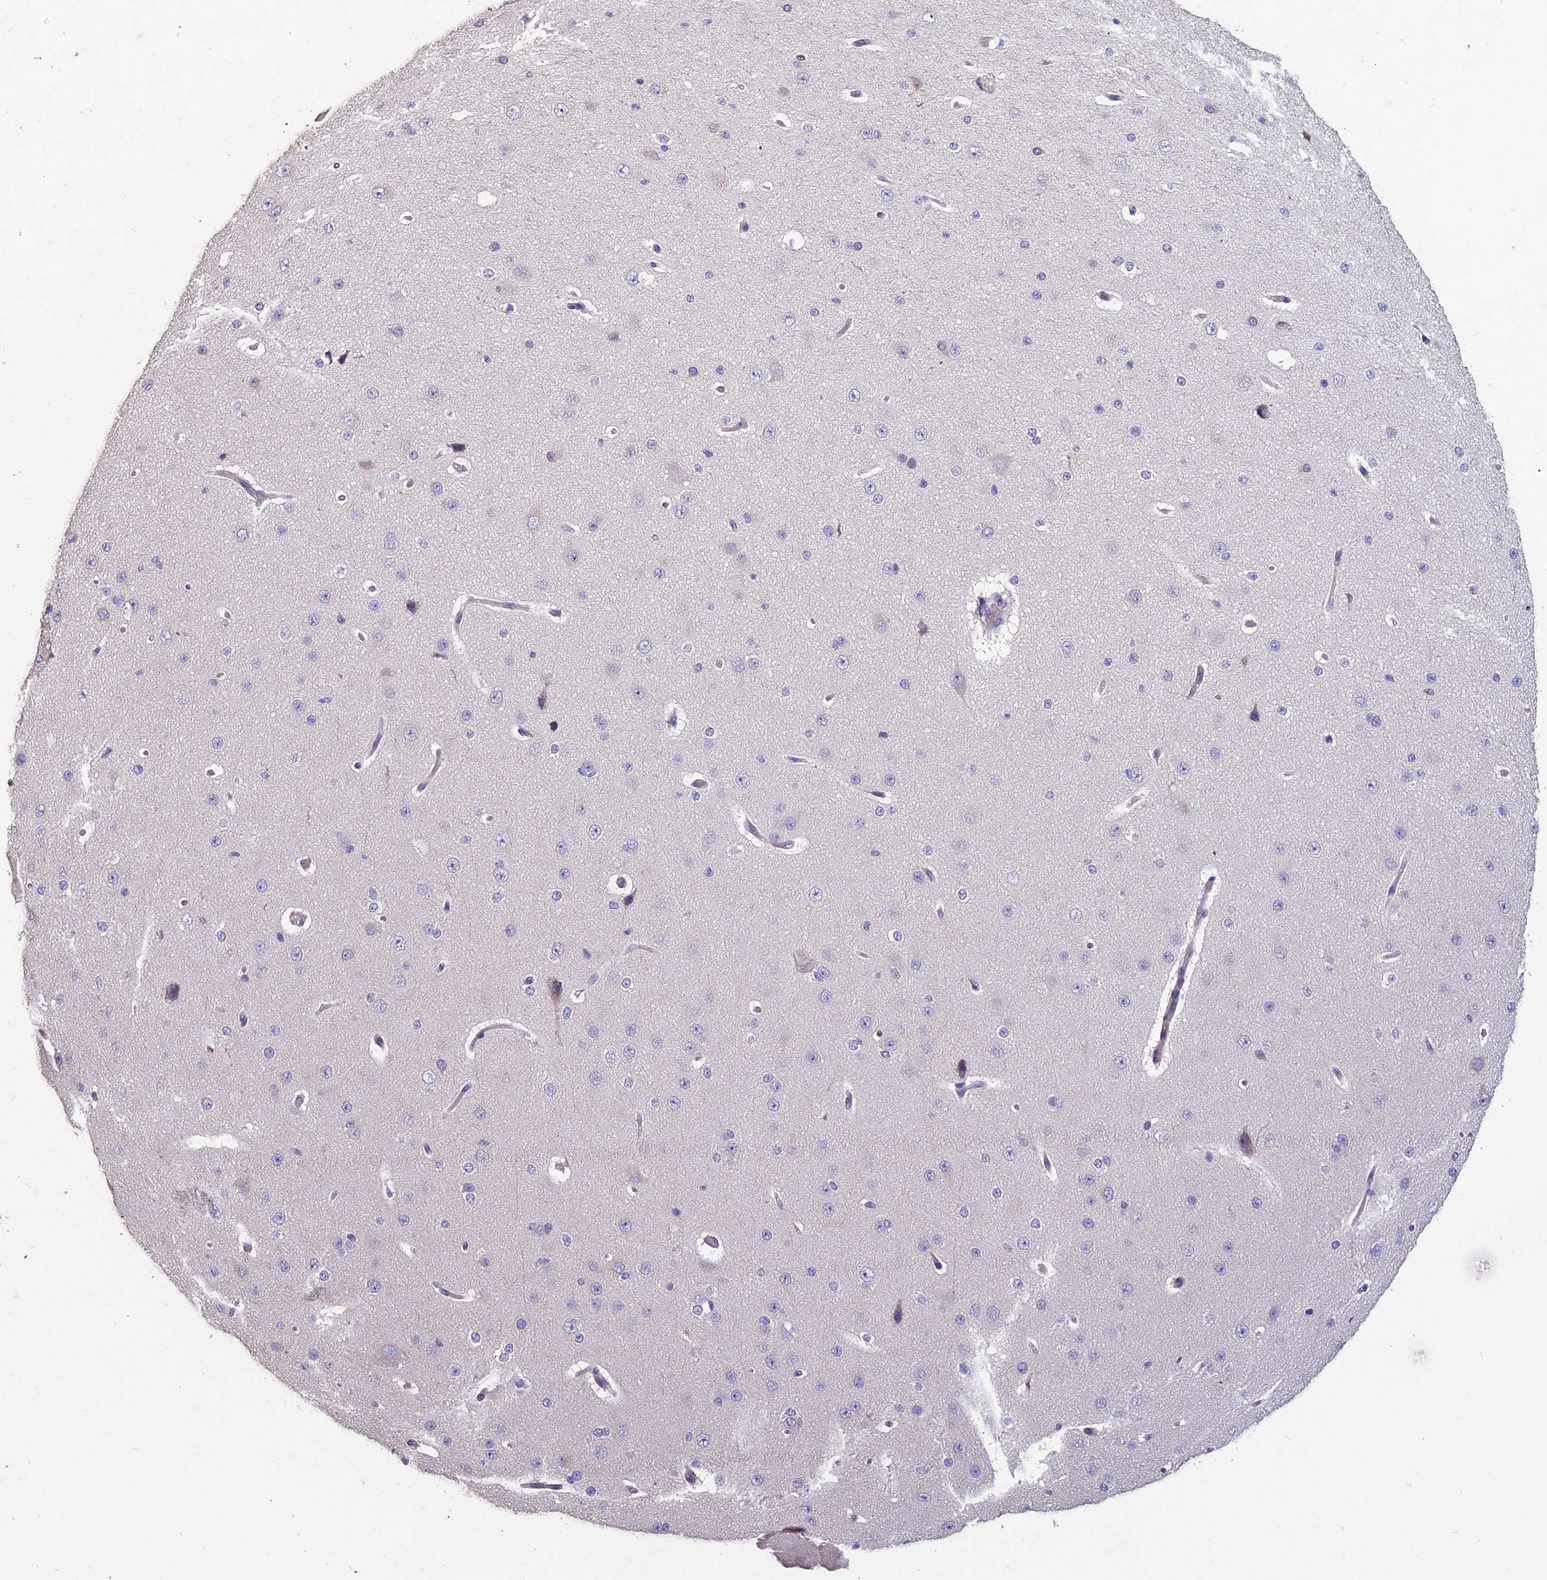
{"staining": {"intensity": "negative", "quantity": "none", "location": "none"}, "tissue": "cerebral cortex", "cell_type": "Endothelial cells", "image_type": "normal", "snomed": [{"axis": "morphology", "description": "Normal tissue, NOS"}, {"axis": "morphology", "description": "Developmental malformation"}, {"axis": "topography", "description": "Cerebral cortex"}], "caption": "An image of human cerebral cortex is negative for staining in endothelial cells.", "gene": "CEACAM16", "patient": {"sex": "female", "age": 30}}